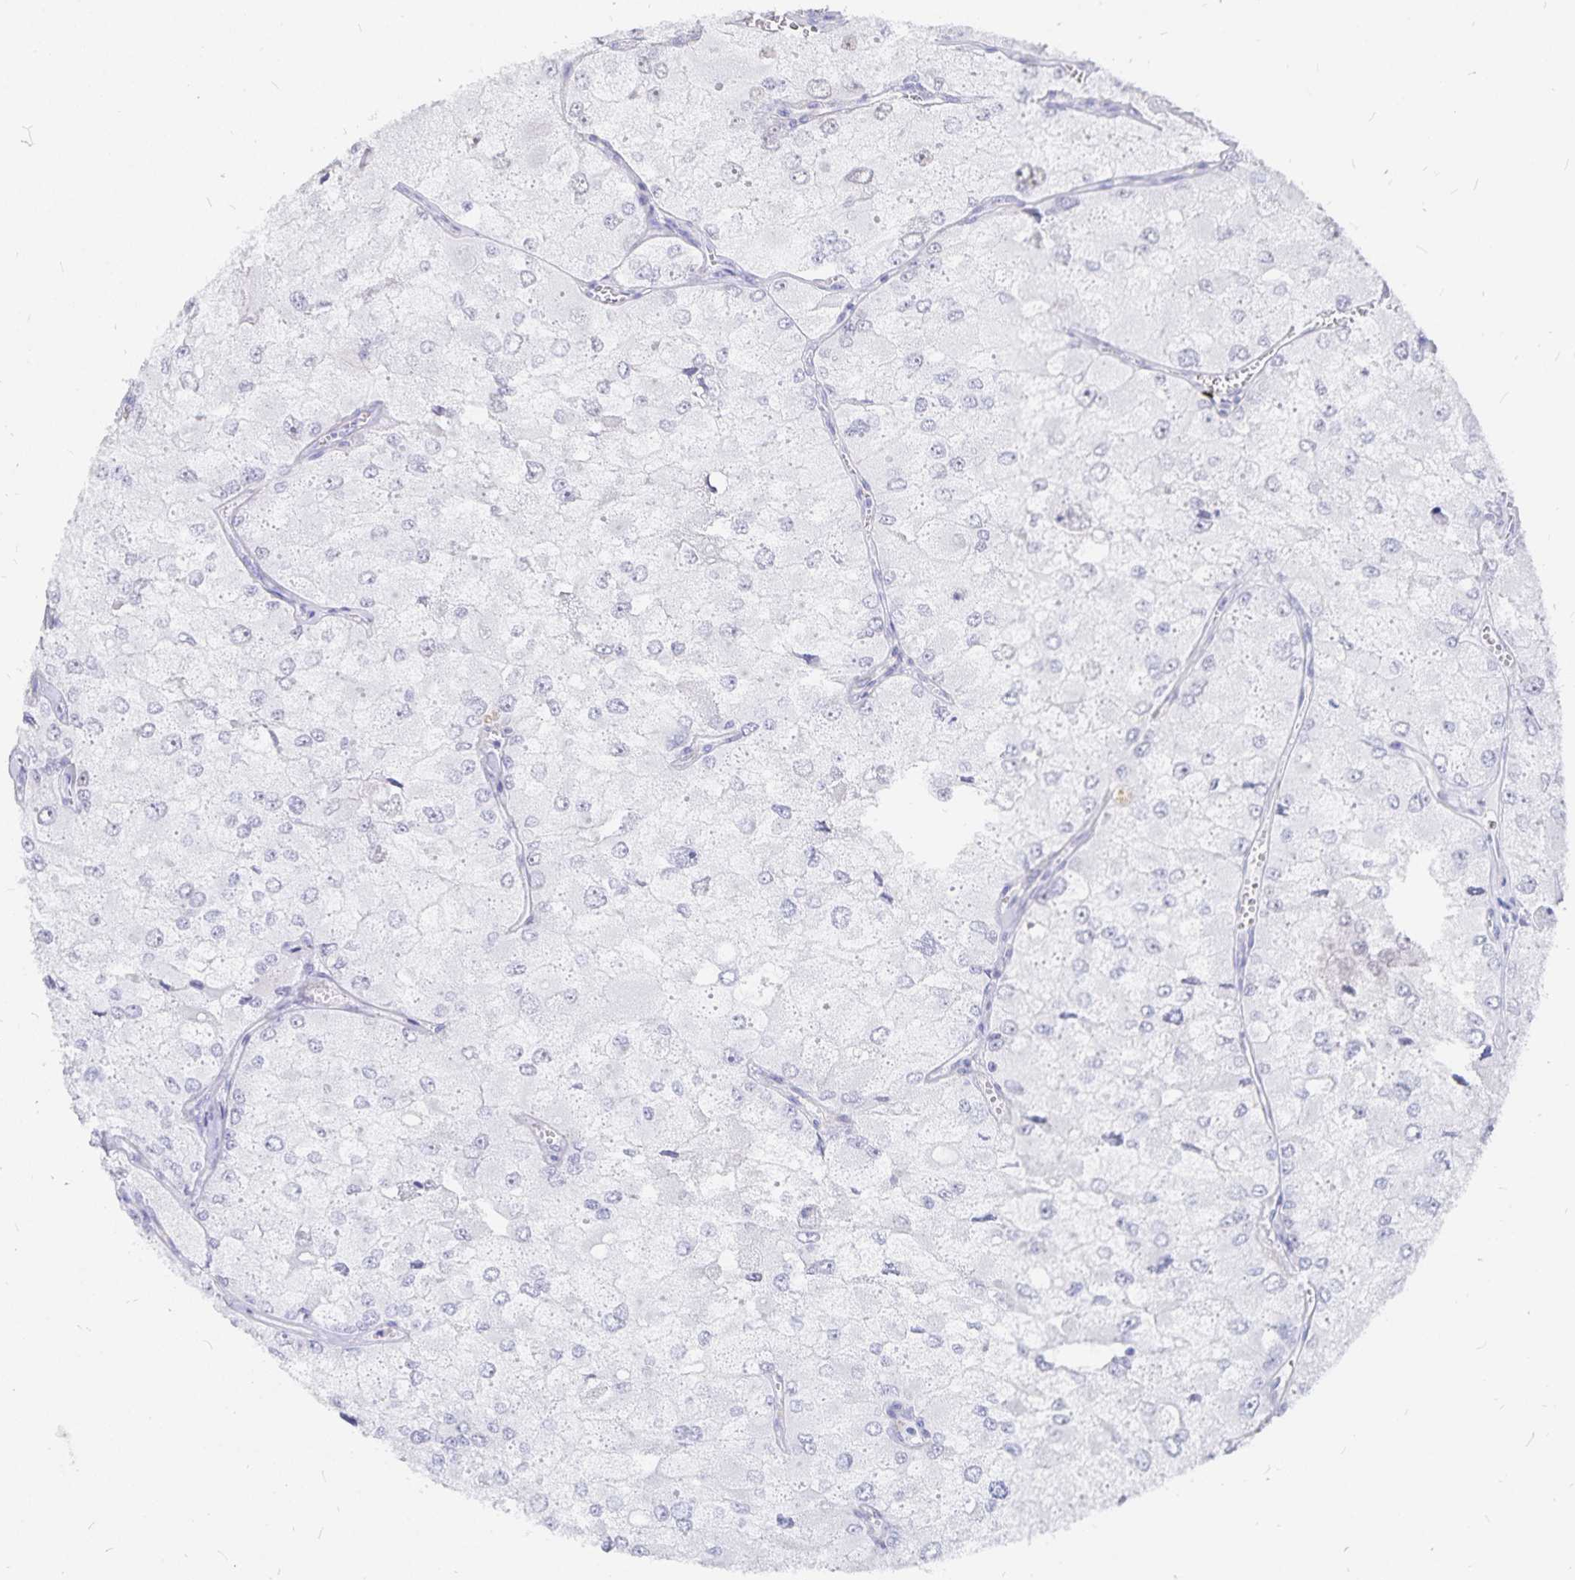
{"staining": {"intensity": "weak", "quantity": "<25%", "location": "nuclear"}, "tissue": "renal cancer", "cell_type": "Tumor cells", "image_type": "cancer", "snomed": [{"axis": "morphology", "description": "Adenocarcinoma, NOS"}, {"axis": "topography", "description": "Kidney"}], "caption": "The image displays no staining of tumor cells in renal adenocarcinoma.", "gene": "INSL5", "patient": {"sex": "female", "age": 70}}